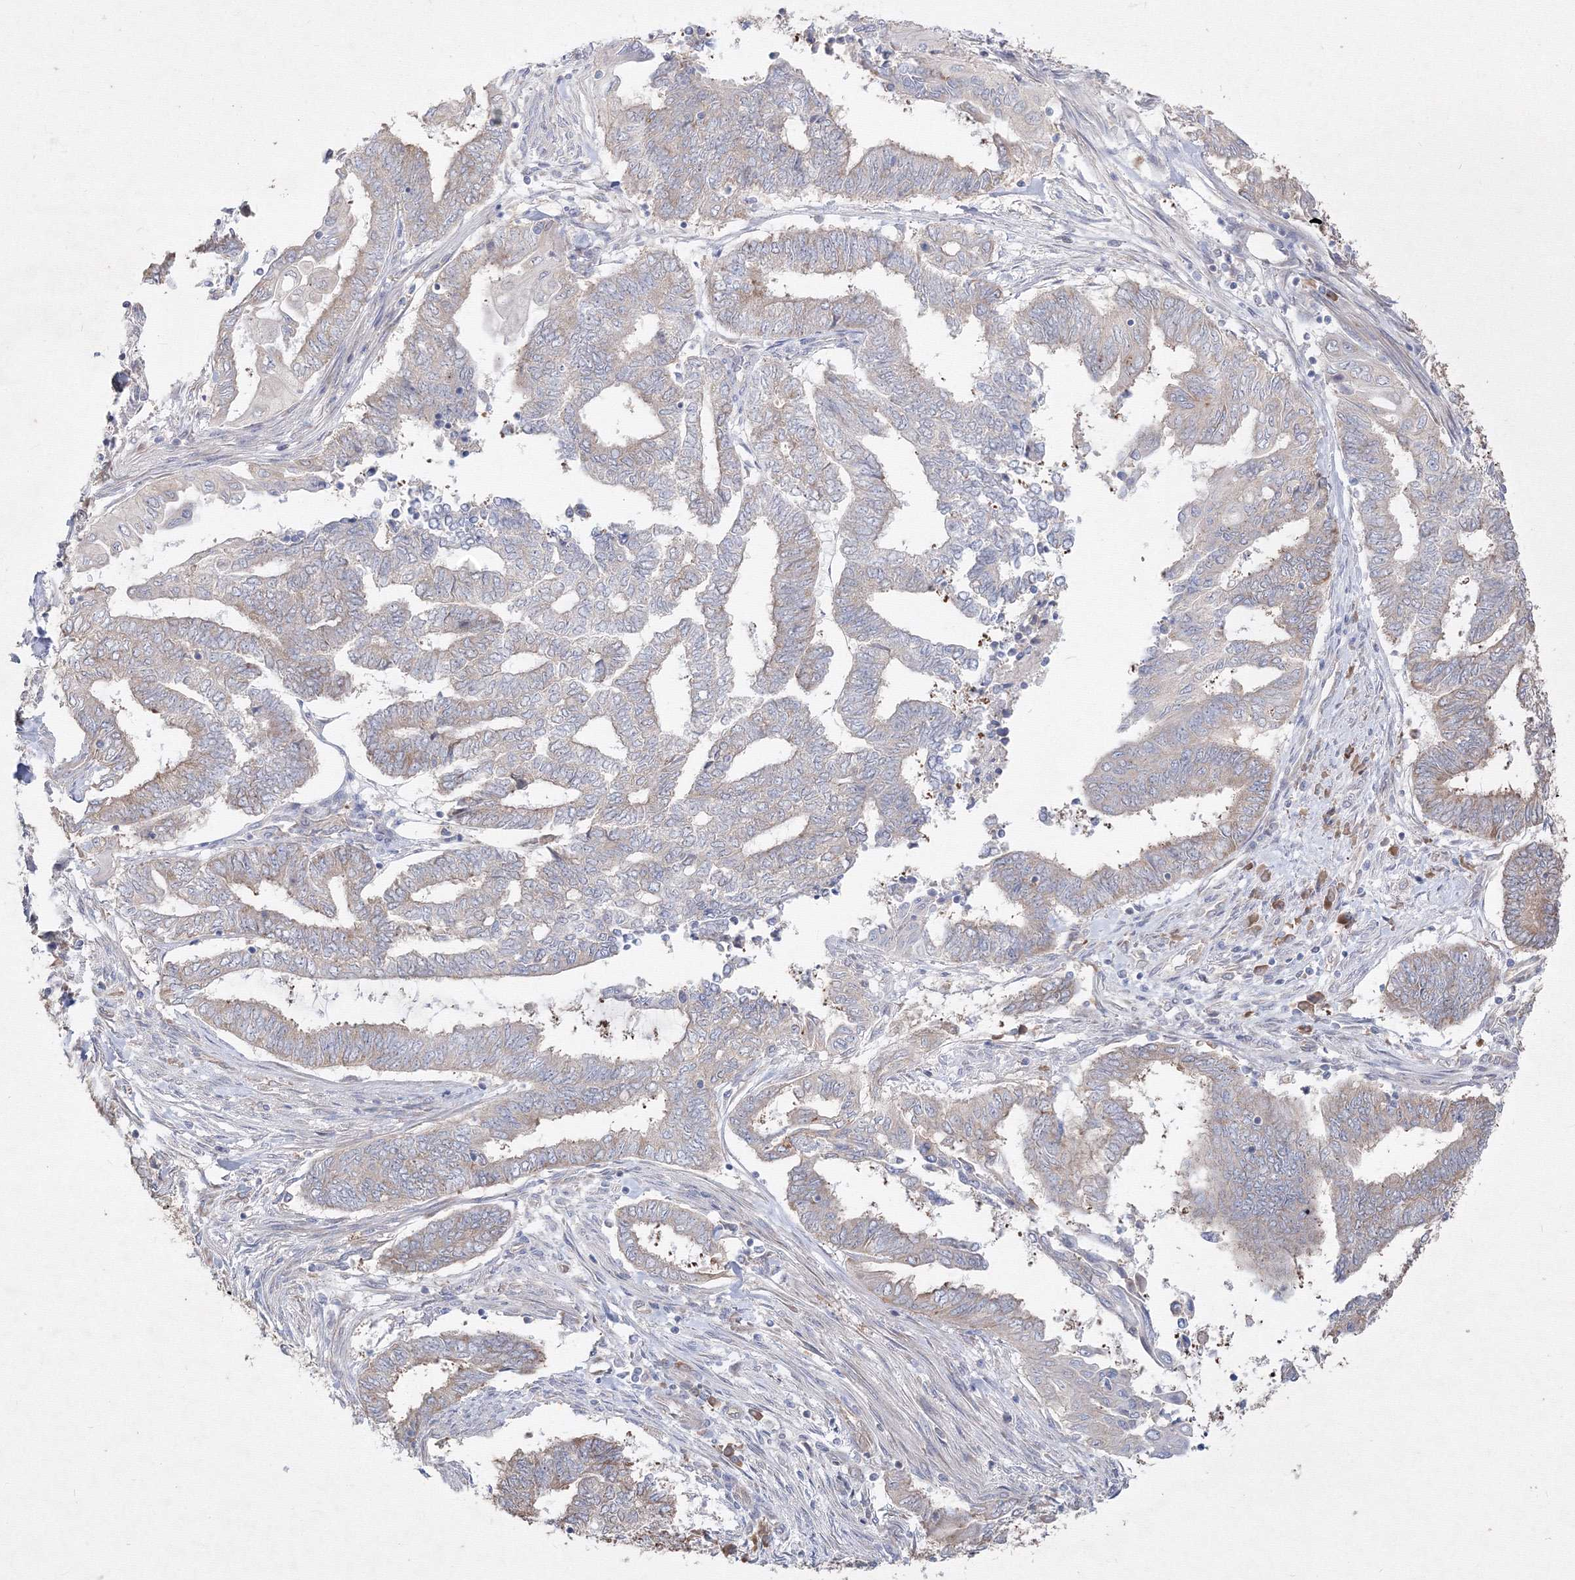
{"staining": {"intensity": "weak", "quantity": "<25%", "location": "cytoplasmic/membranous"}, "tissue": "endometrial cancer", "cell_type": "Tumor cells", "image_type": "cancer", "snomed": [{"axis": "morphology", "description": "Adenocarcinoma, NOS"}, {"axis": "topography", "description": "Uterus"}, {"axis": "topography", "description": "Endometrium"}], "caption": "Immunohistochemistry histopathology image of human adenocarcinoma (endometrial) stained for a protein (brown), which exhibits no expression in tumor cells.", "gene": "FBXL8", "patient": {"sex": "female", "age": 70}}